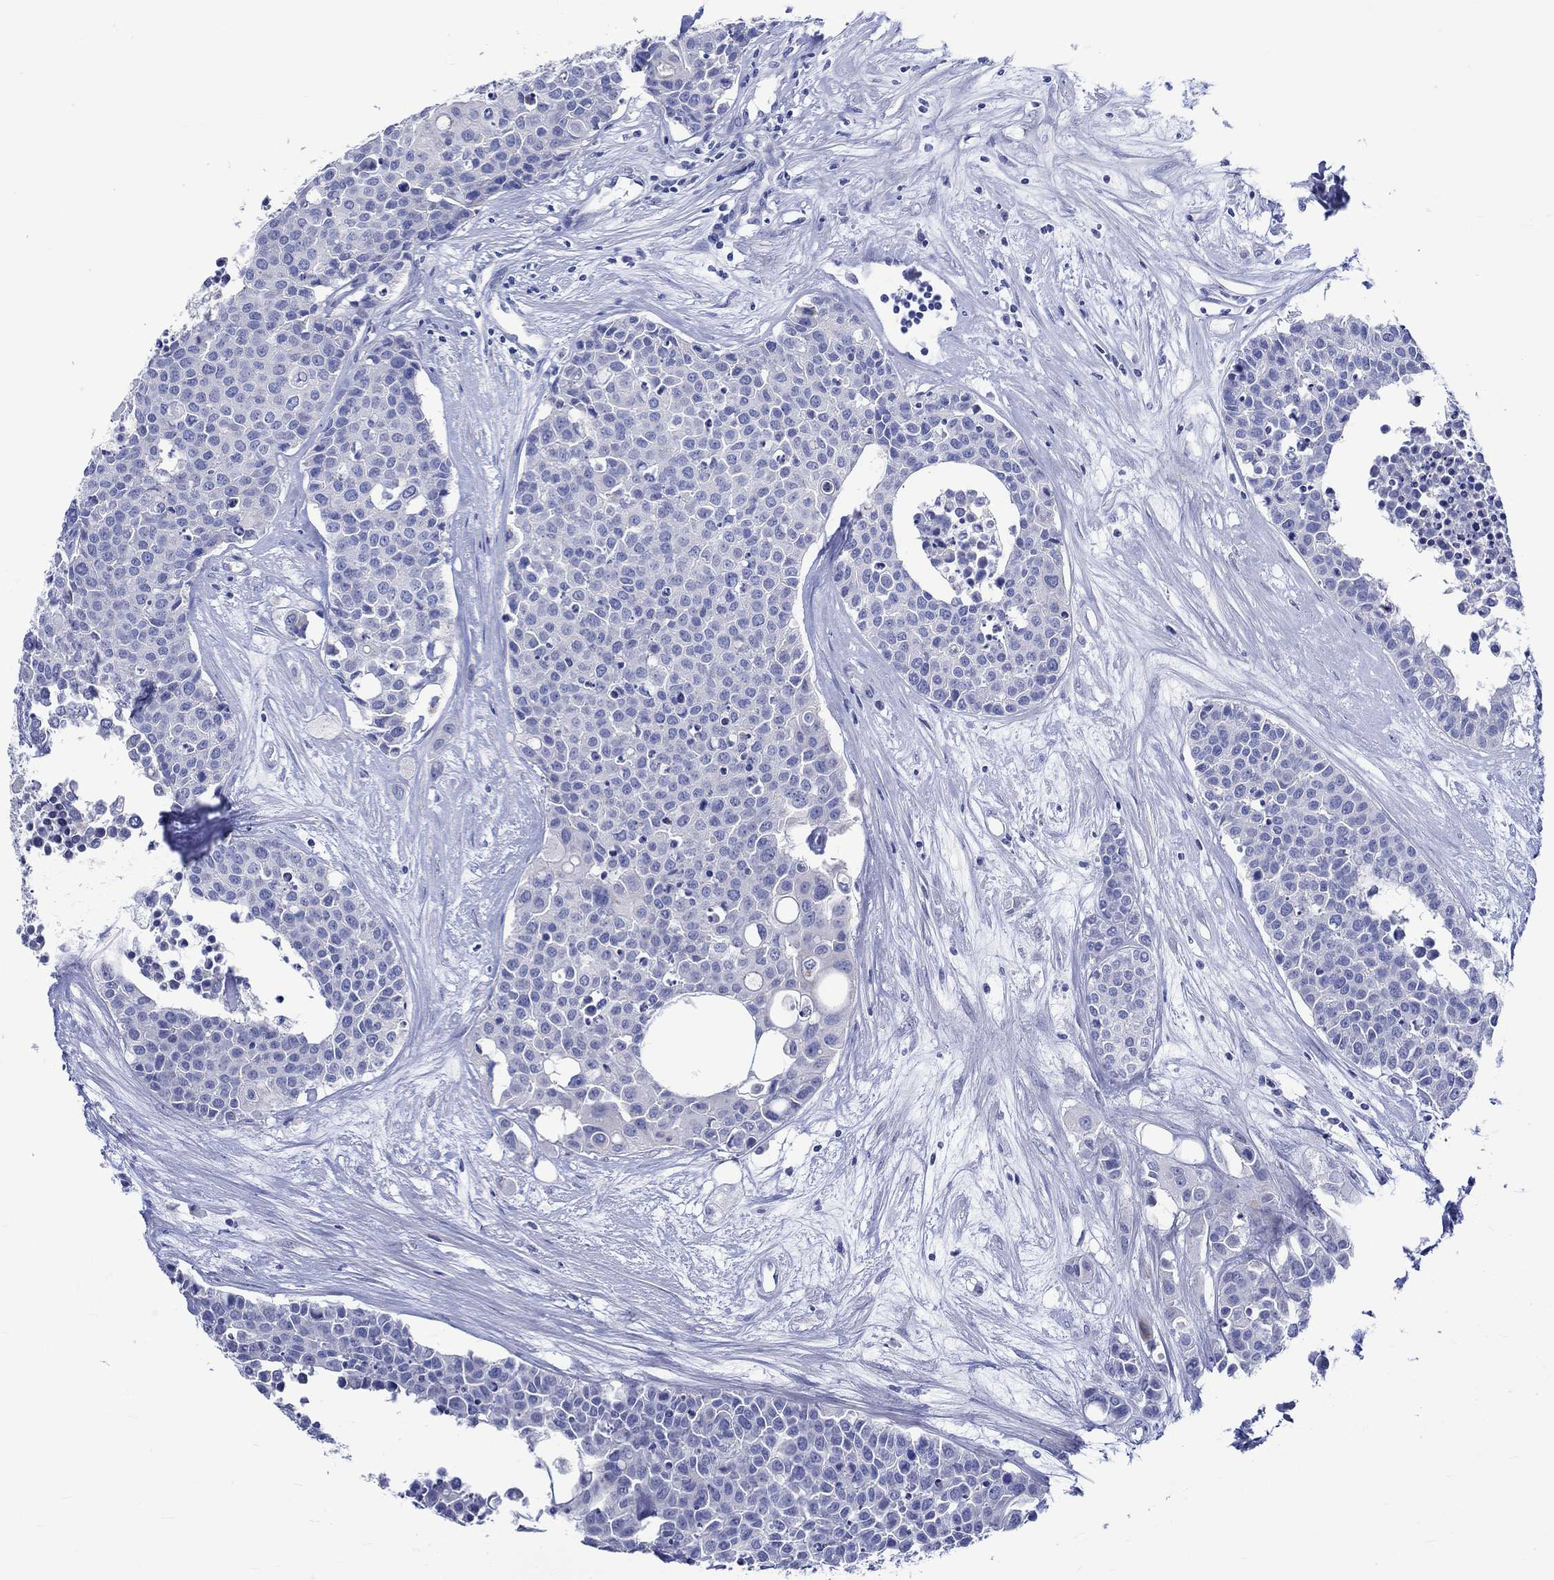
{"staining": {"intensity": "negative", "quantity": "none", "location": "none"}, "tissue": "carcinoid", "cell_type": "Tumor cells", "image_type": "cancer", "snomed": [{"axis": "morphology", "description": "Carcinoid, malignant, NOS"}, {"axis": "topography", "description": "Colon"}], "caption": "Immunohistochemistry (IHC) histopathology image of neoplastic tissue: malignant carcinoid stained with DAB (3,3'-diaminobenzidine) reveals no significant protein staining in tumor cells.", "gene": "NRIP3", "patient": {"sex": "male", "age": 81}}